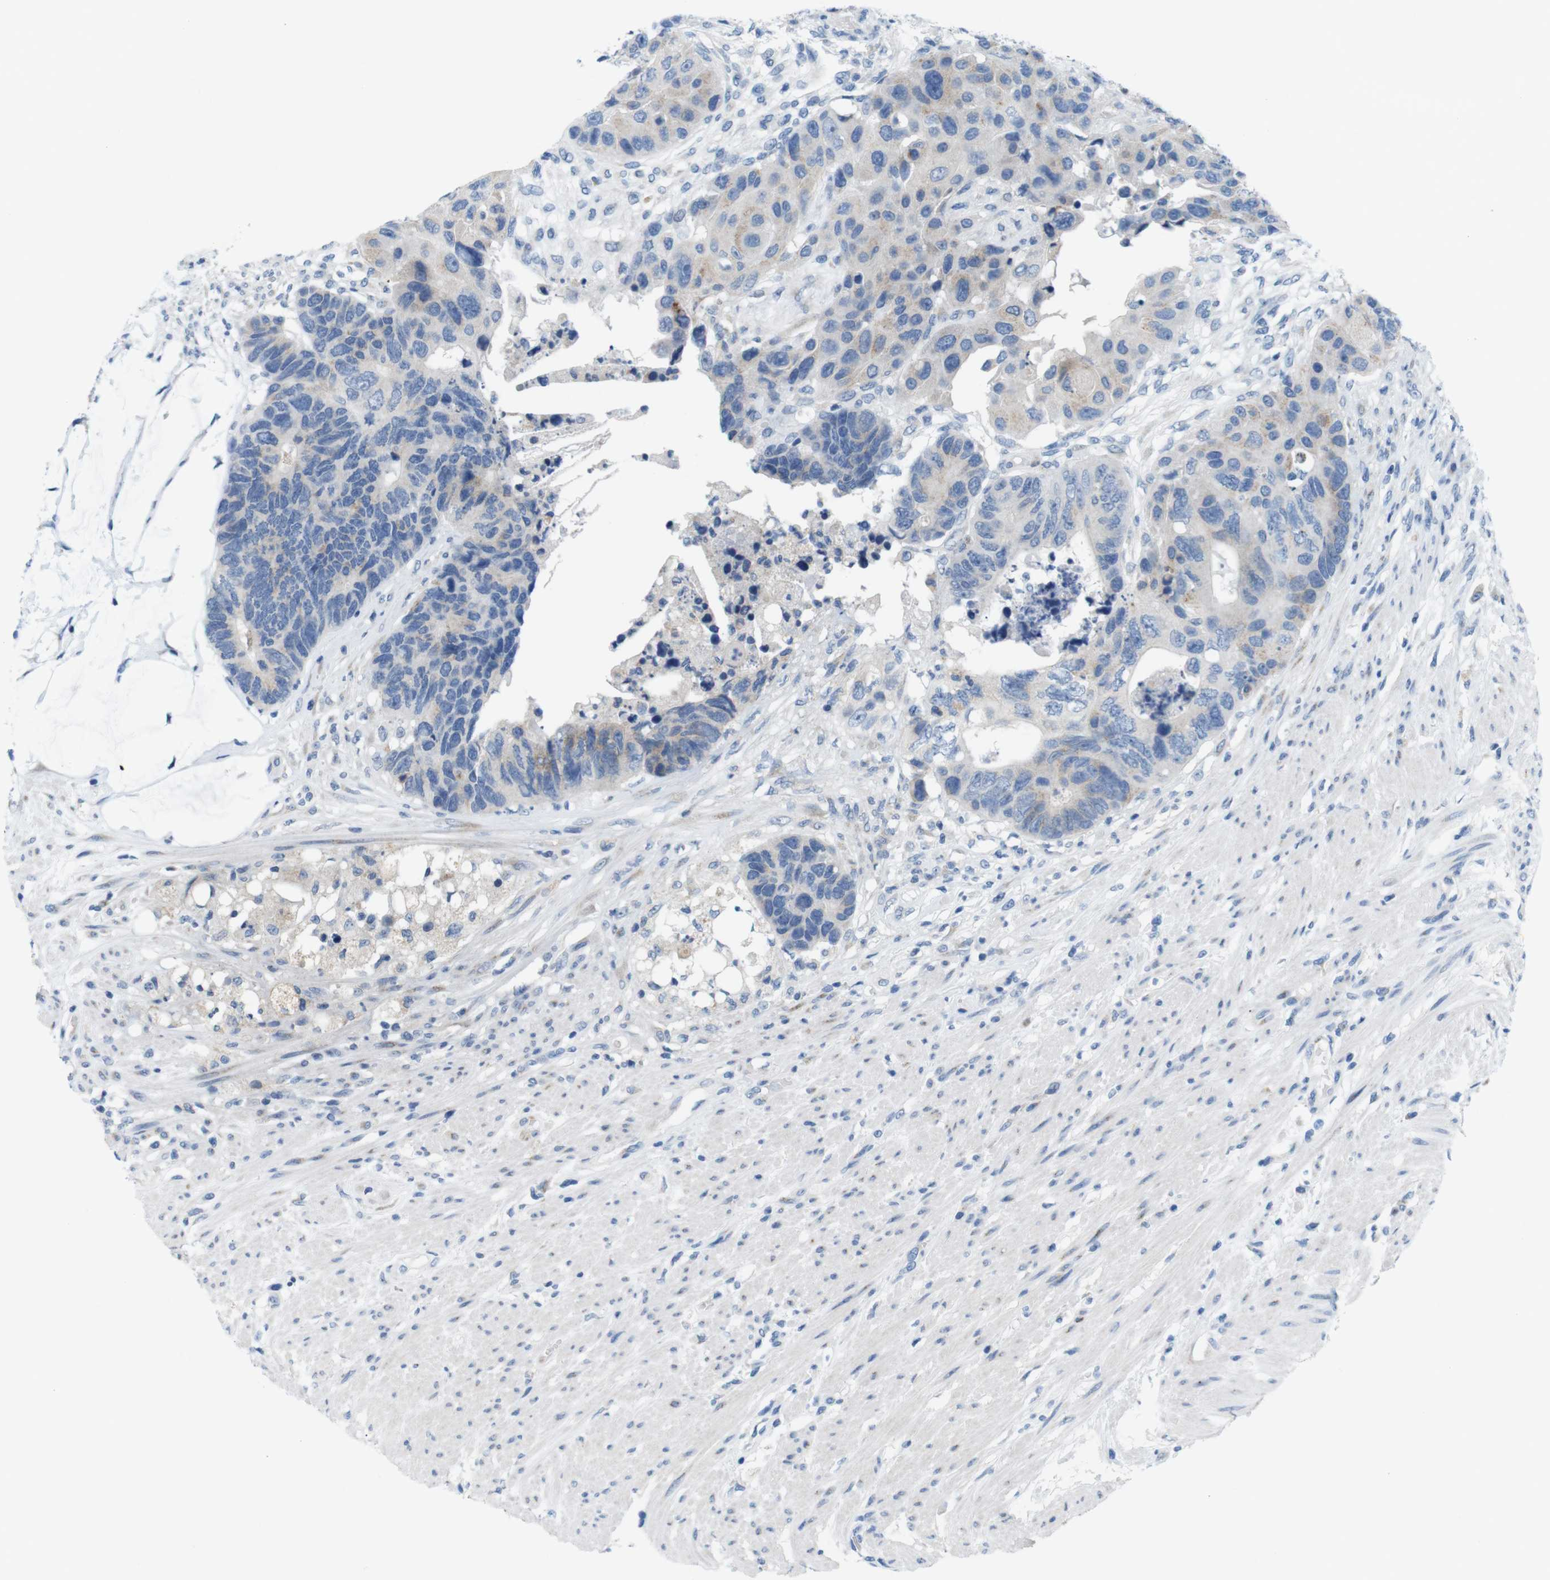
{"staining": {"intensity": "weak", "quantity": "<25%", "location": "cytoplasmic/membranous"}, "tissue": "colorectal cancer", "cell_type": "Tumor cells", "image_type": "cancer", "snomed": [{"axis": "morphology", "description": "Adenocarcinoma, NOS"}, {"axis": "topography", "description": "Rectum"}], "caption": "The micrograph reveals no significant positivity in tumor cells of colorectal cancer (adenocarcinoma).", "gene": "GOLGA2", "patient": {"sex": "male", "age": 51}}